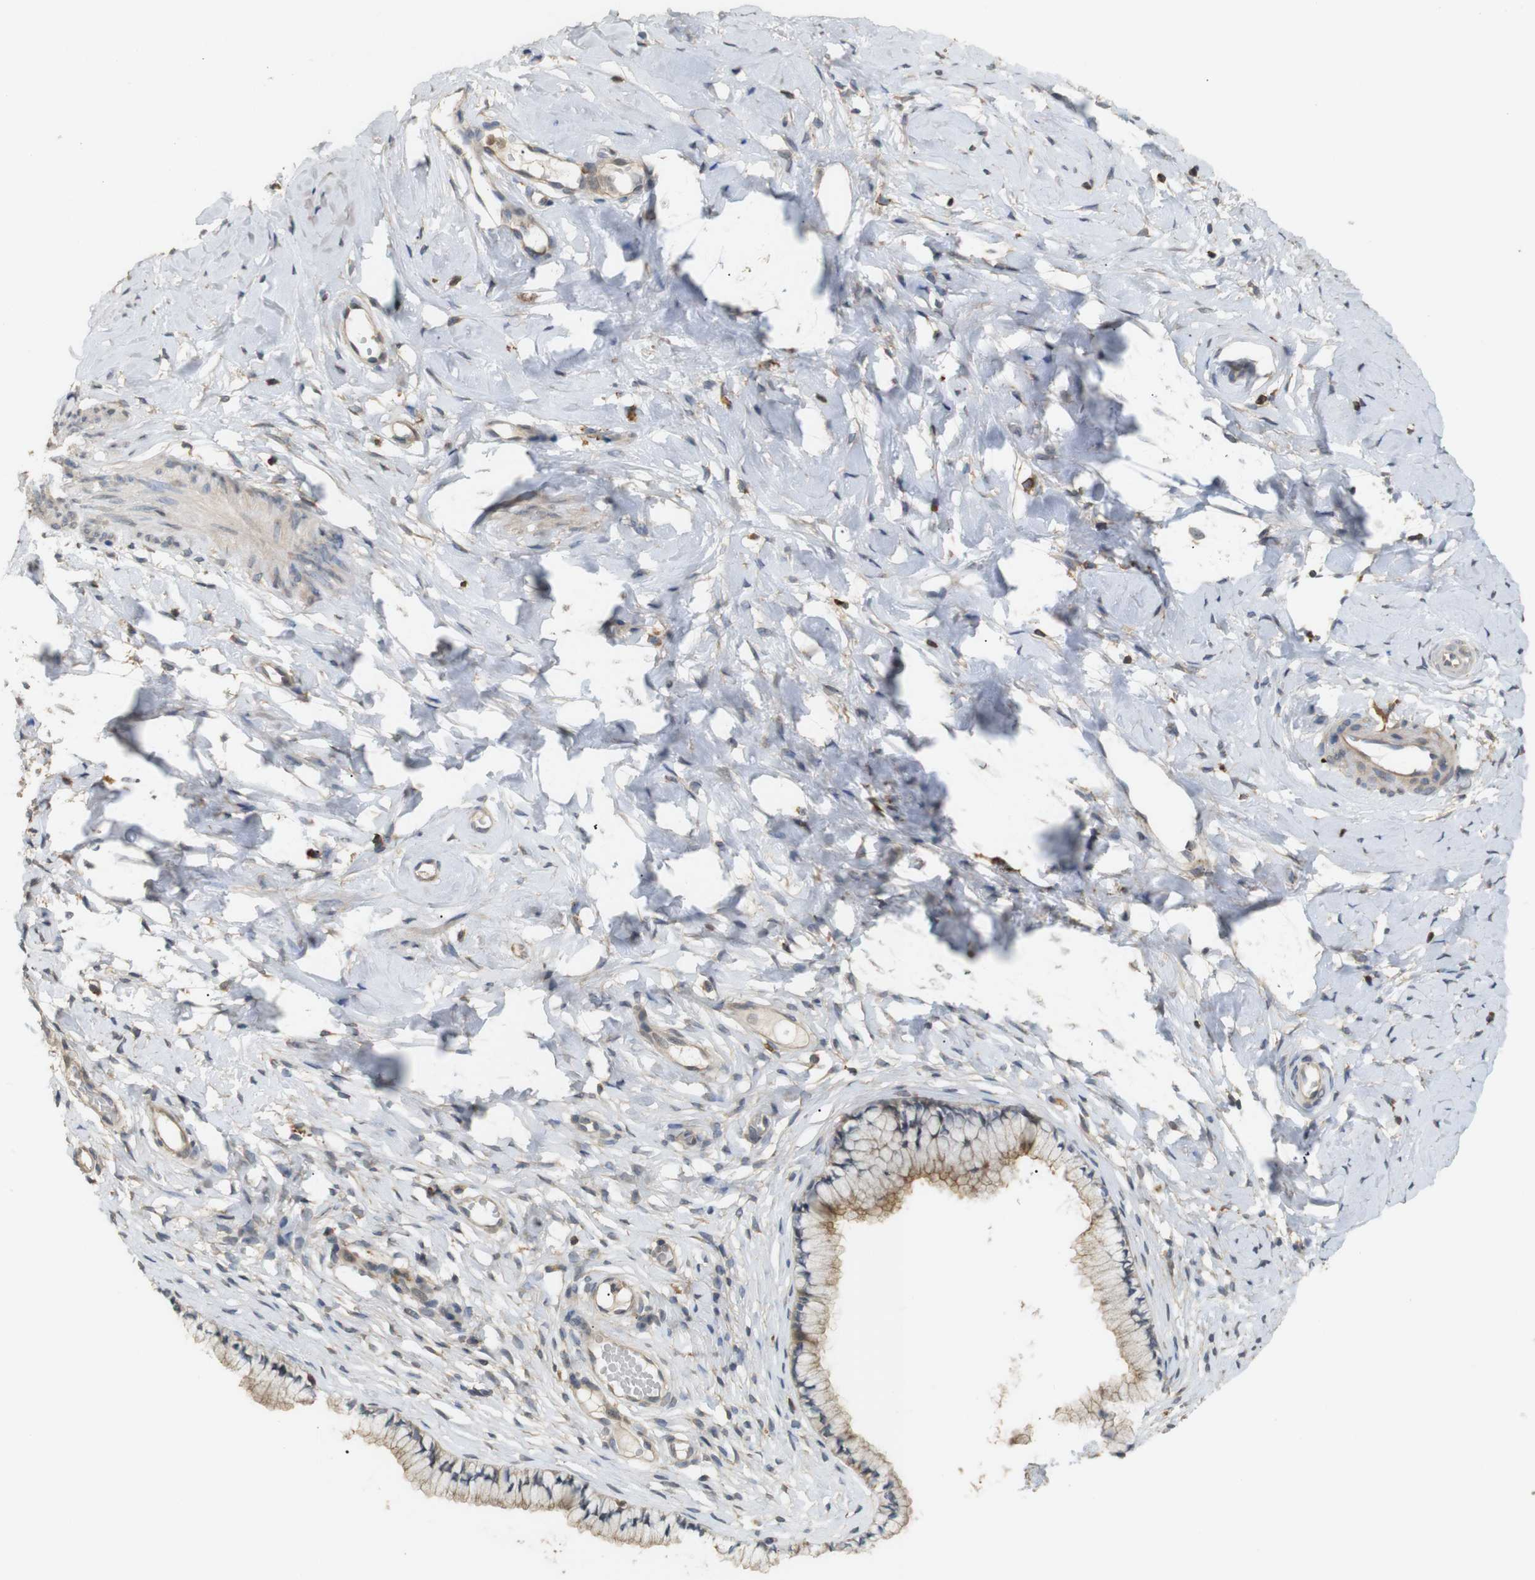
{"staining": {"intensity": "weak", "quantity": "25%-75%", "location": "cytoplasmic/membranous"}, "tissue": "cervix", "cell_type": "Glandular cells", "image_type": "normal", "snomed": [{"axis": "morphology", "description": "Normal tissue, NOS"}, {"axis": "topography", "description": "Cervix"}], "caption": "Immunohistochemistry (IHC) histopathology image of normal cervix: cervix stained using IHC shows low levels of weak protein expression localized specifically in the cytoplasmic/membranous of glandular cells, appearing as a cytoplasmic/membranous brown color.", "gene": "KSR1", "patient": {"sex": "female", "age": 65}}